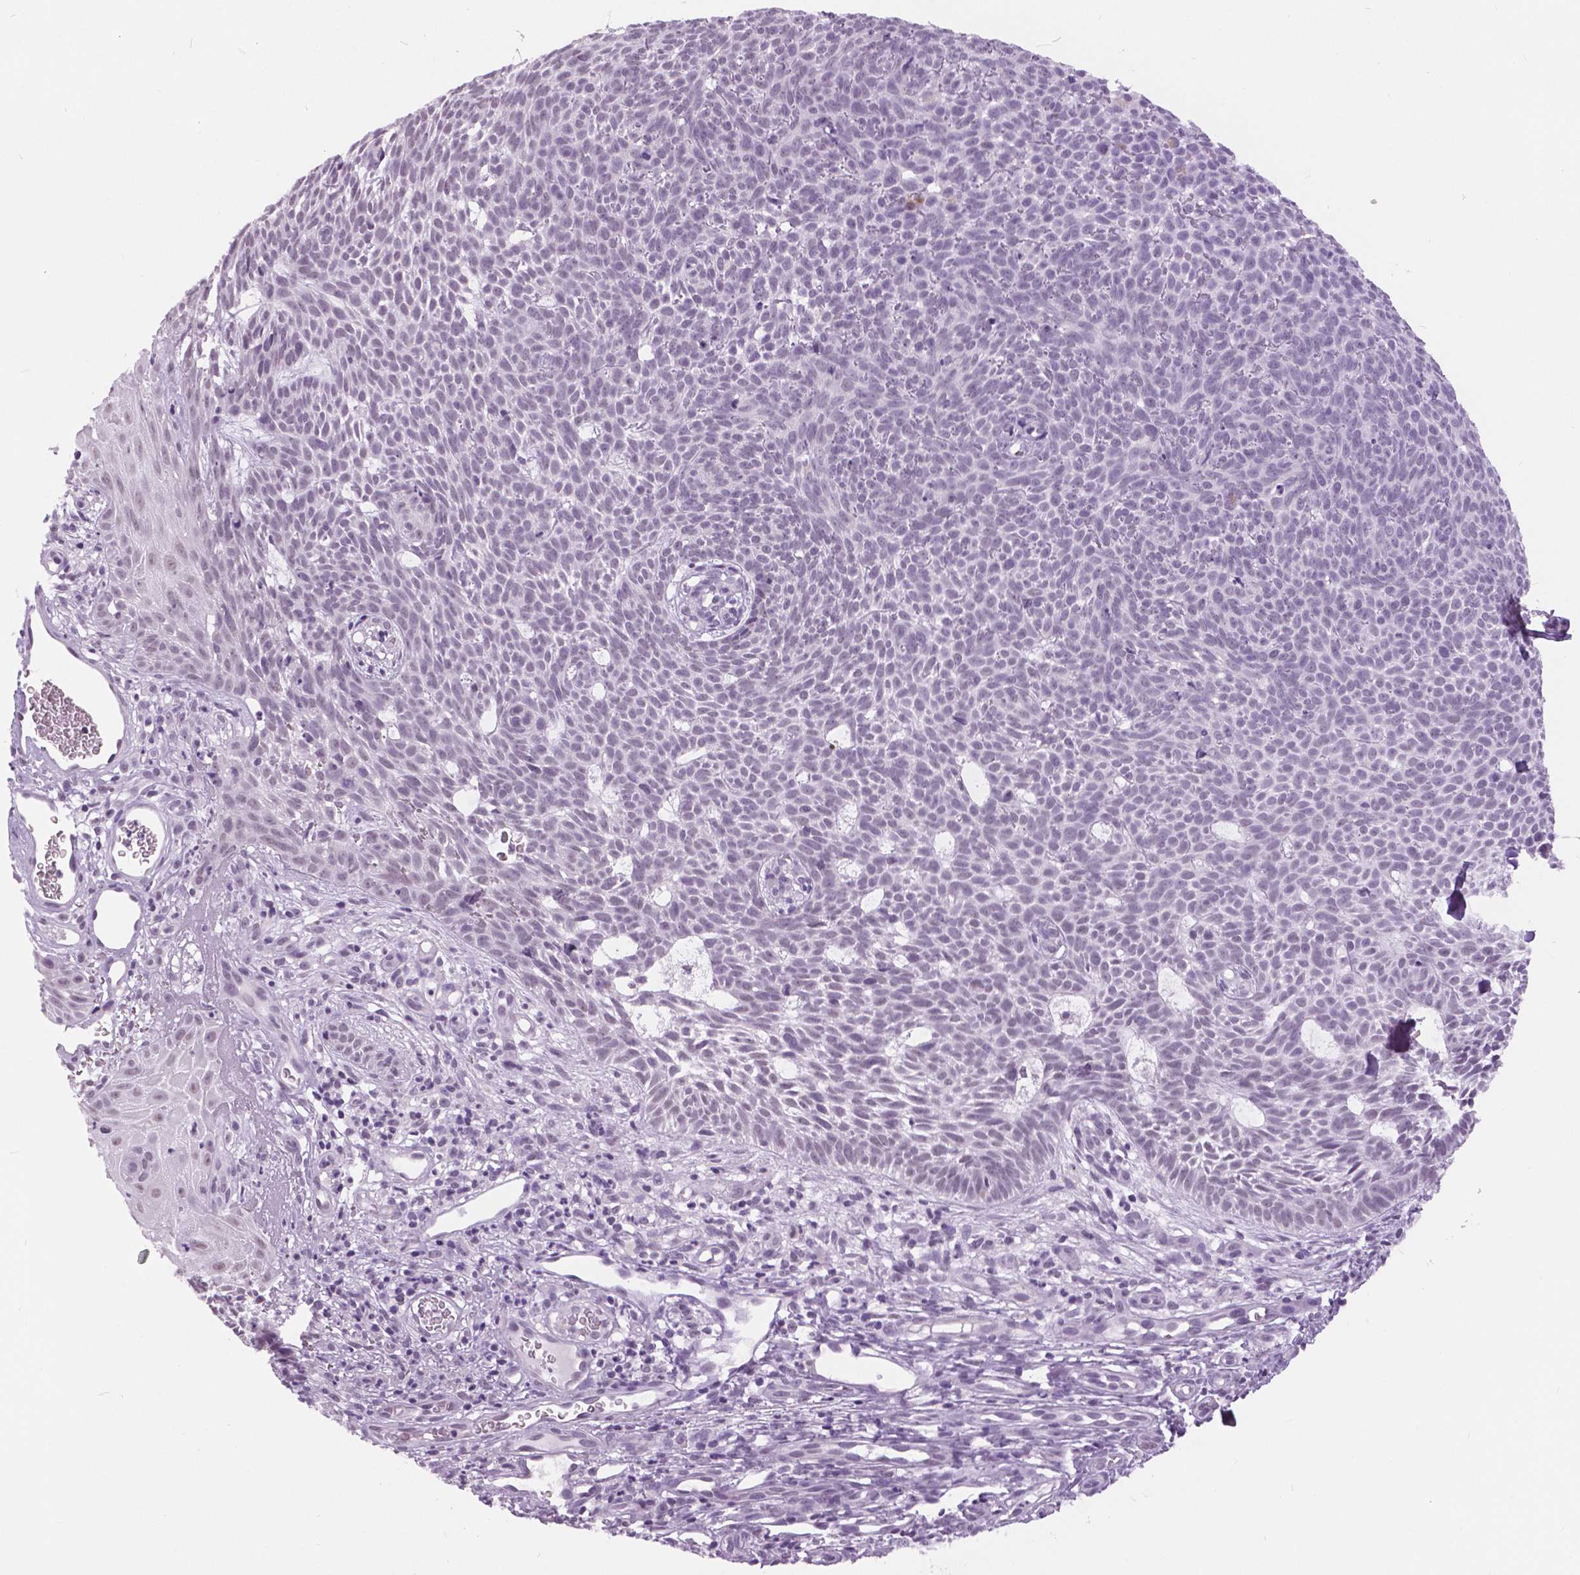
{"staining": {"intensity": "negative", "quantity": "none", "location": "none"}, "tissue": "skin cancer", "cell_type": "Tumor cells", "image_type": "cancer", "snomed": [{"axis": "morphology", "description": "Basal cell carcinoma"}, {"axis": "topography", "description": "Skin"}], "caption": "Histopathology image shows no significant protein staining in tumor cells of skin basal cell carcinoma. (DAB (3,3'-diaminobenzidine) immunohistochemistry with hematoxylin counter stain).", "gene": "MYOM1", "patient": {"sex": "male", "age": 59}}